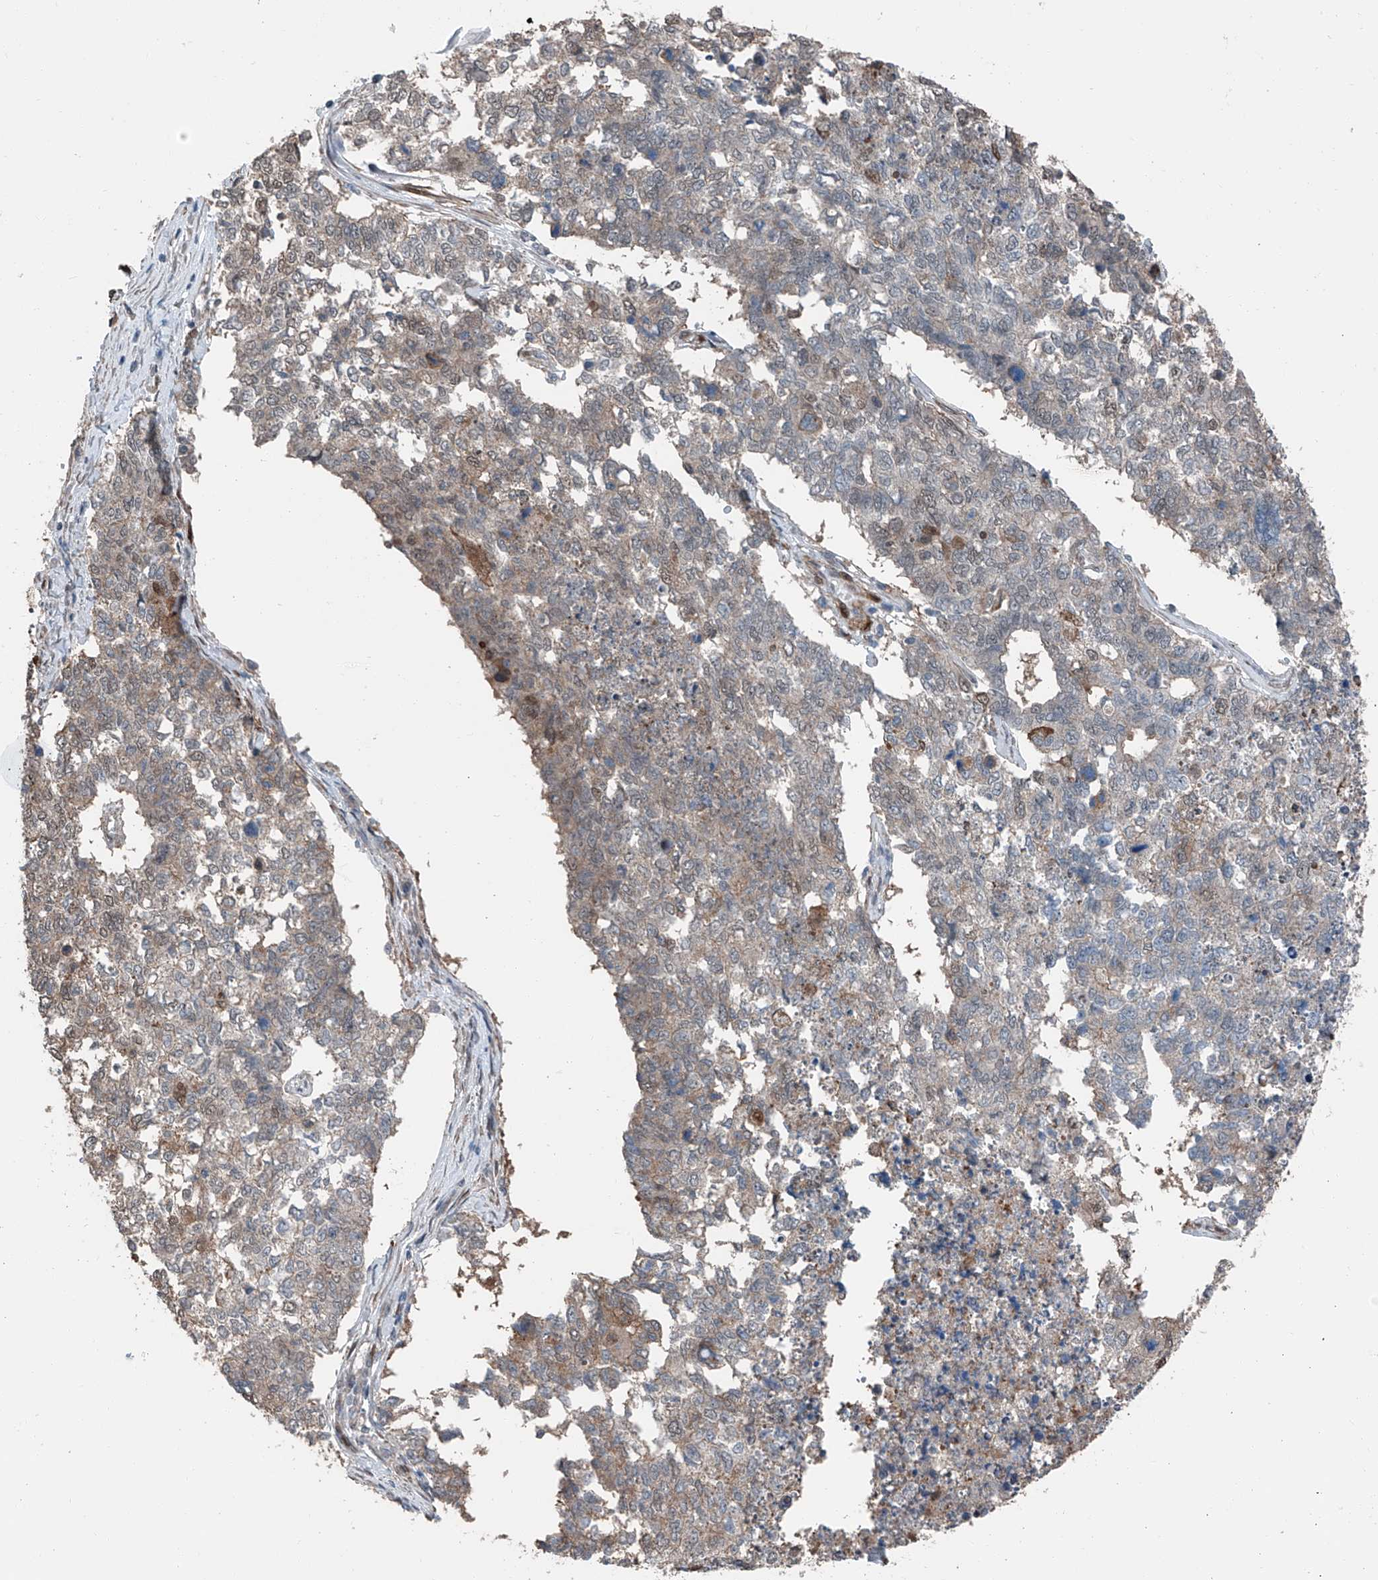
{"staining": {"intensity": "weak", "quantity": "25%-75%", "location": "cytoplasmic/membranous"}, "tissue": "cervical cancer", "cell_type": "Tumor cells", "image_type": "cancer", "snomed": [{"axis": "morphology", "description": "Squamous cell carcinoma, NOS"}, {"axis": "topography", "description": "Cervix"}], "caption": "Immunohistochemistry micrograph of neoplastic tissue: squamous cell carcinoma (cervical) stained using IHC demonstrates low levels of weak protein expression localized specifically in the cytoplasmic/membranous of tumor cells, appearing as a cytoplasmic/membranous brown color.", "gene": "HSPA6", "patient": {"sex": "female", "age": 63}}